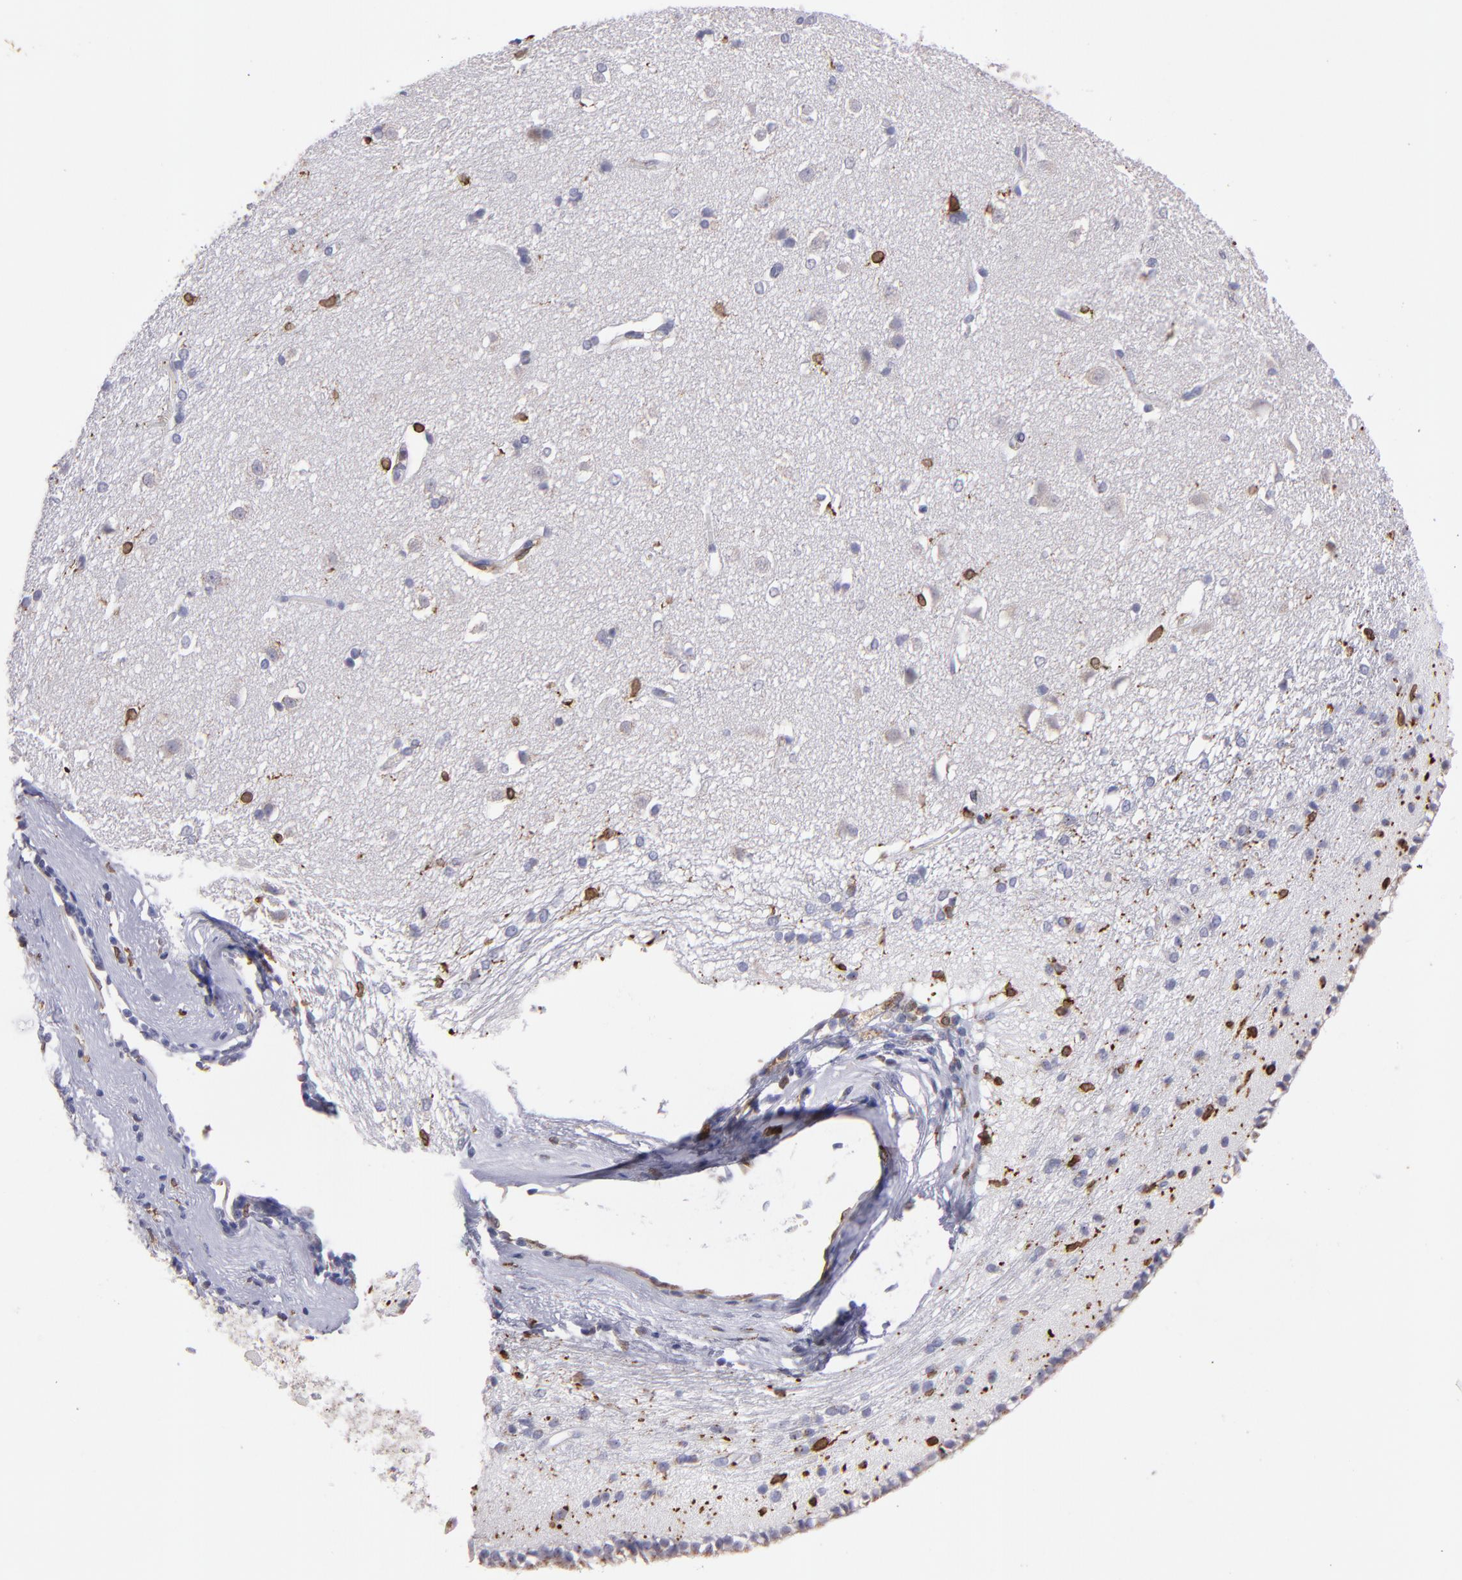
{"staining": {"intensity": "strong", "quantity": "<25%", "location": "cytoplasmic/membranous,nuclear"}, "tissue": "caudate", "cell_type": "Glial cells", "image_type": "normal", "snomed": [{"axis": "morphology", "description": "Normal tissue, NOS"}, {"axis": "topography", "description": "Lateral ventricle wall"}], "caption": "IHC micrograph of normal human caudate stained for a protein (brown), which shows medium levels of strong cytoplasmic/membranous,nuclear positivity in about <25% of glial cells.", "gene": "PTGS1", "patient": {"sex": "female", "age": 19}}